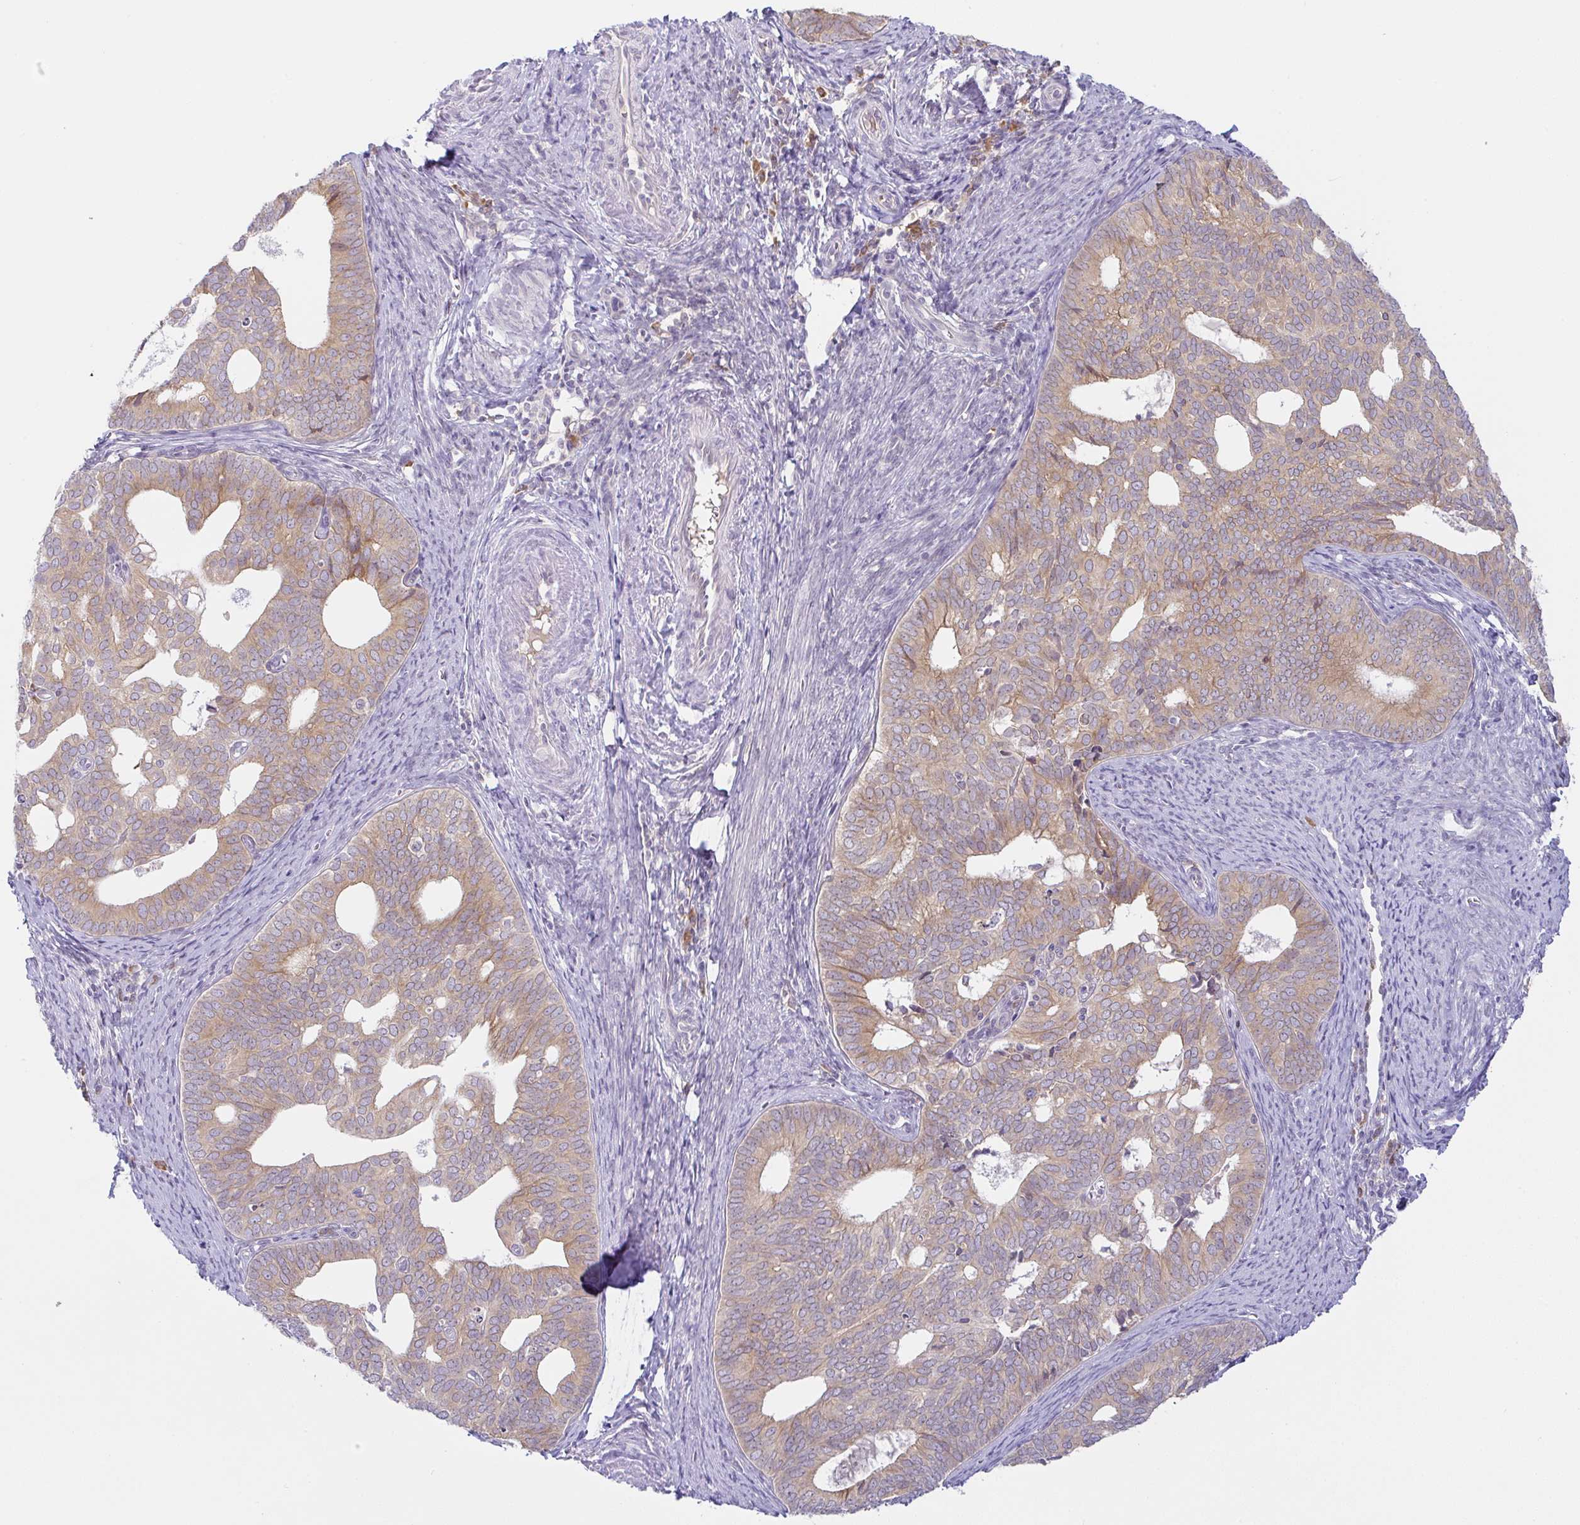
{"staining": {"intensity": "weak", "quantity": "25%-75%", "location": "cytoplasmic/membranous"}, "tissue": "endometrial cancer", "cell_type": "Tumor cells", "image_type": "cancer", "snomed": [{"axis": "morphology", "description": "Adenocarcinoma, NOS"}, {"axis": "topography", "description": "Endometrium"}], "caption": "Protein expression analysis of endometrial cancer demonstrates weak cytoplasmic/membranous expression in approximately 25%-75% of tumor cells.", "gene": "DERL2", "patient": {"sex": "female", "age": 75}}